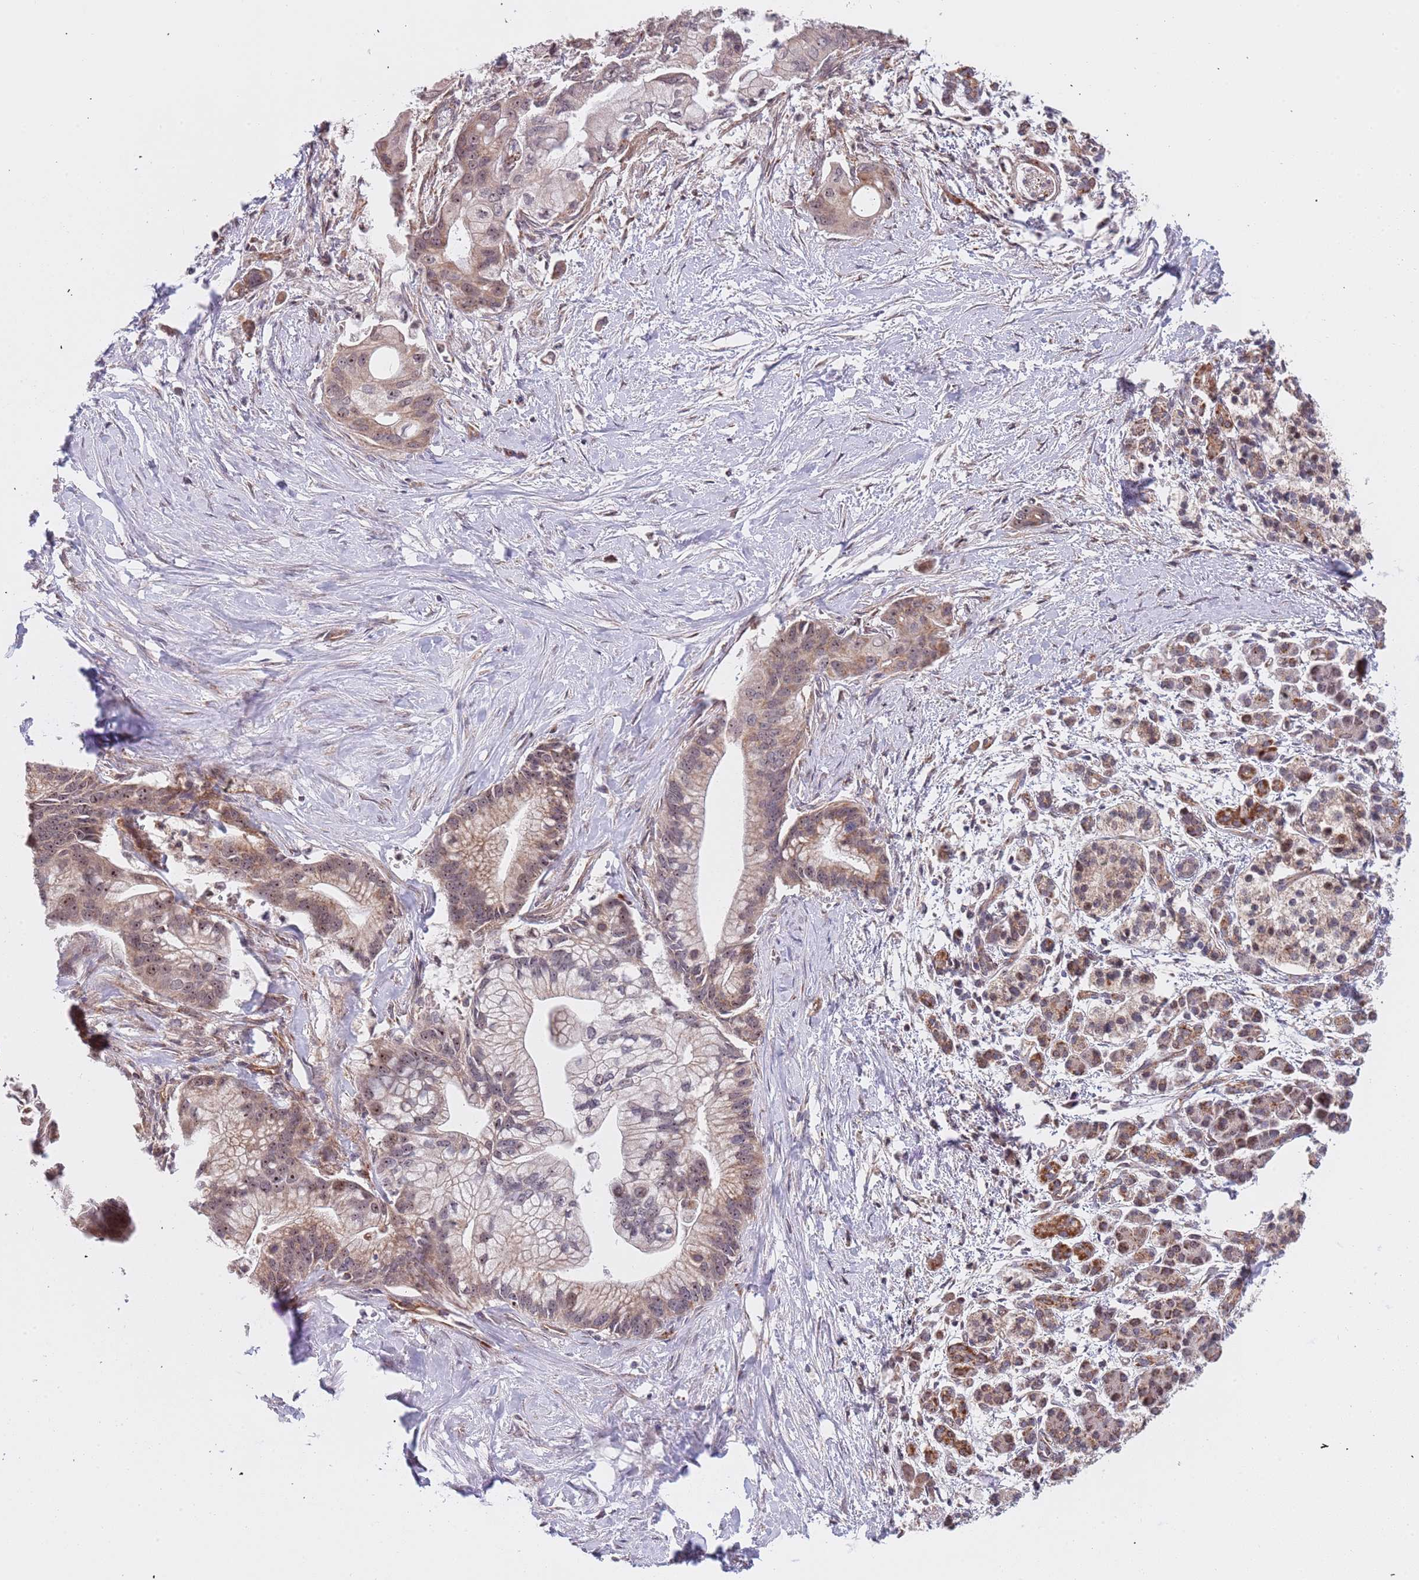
{"staining": {"intensity": "weak", "quantity": "25%-75%", "location": "cytoplasmic/membranous,nuclear"}, "tissue": "pancreatic cancer", "cell_type": "Tumor cells", "image_type": "cancer", "snomed": [{"axis": "morphology", "description": "Adenocarcinoma, NOS"}, {"axis": "topography", "description": "Pancreas"}], "caption": "Immunohistochemical staining of pancreatic adenocarcinoma shows weak cytoplasmic/membranous and nuclear protein expression in approximately 25%-75% of tumor cells.", "gene": "DCHS1", "patient": {"sex": "male", "age": 68}}